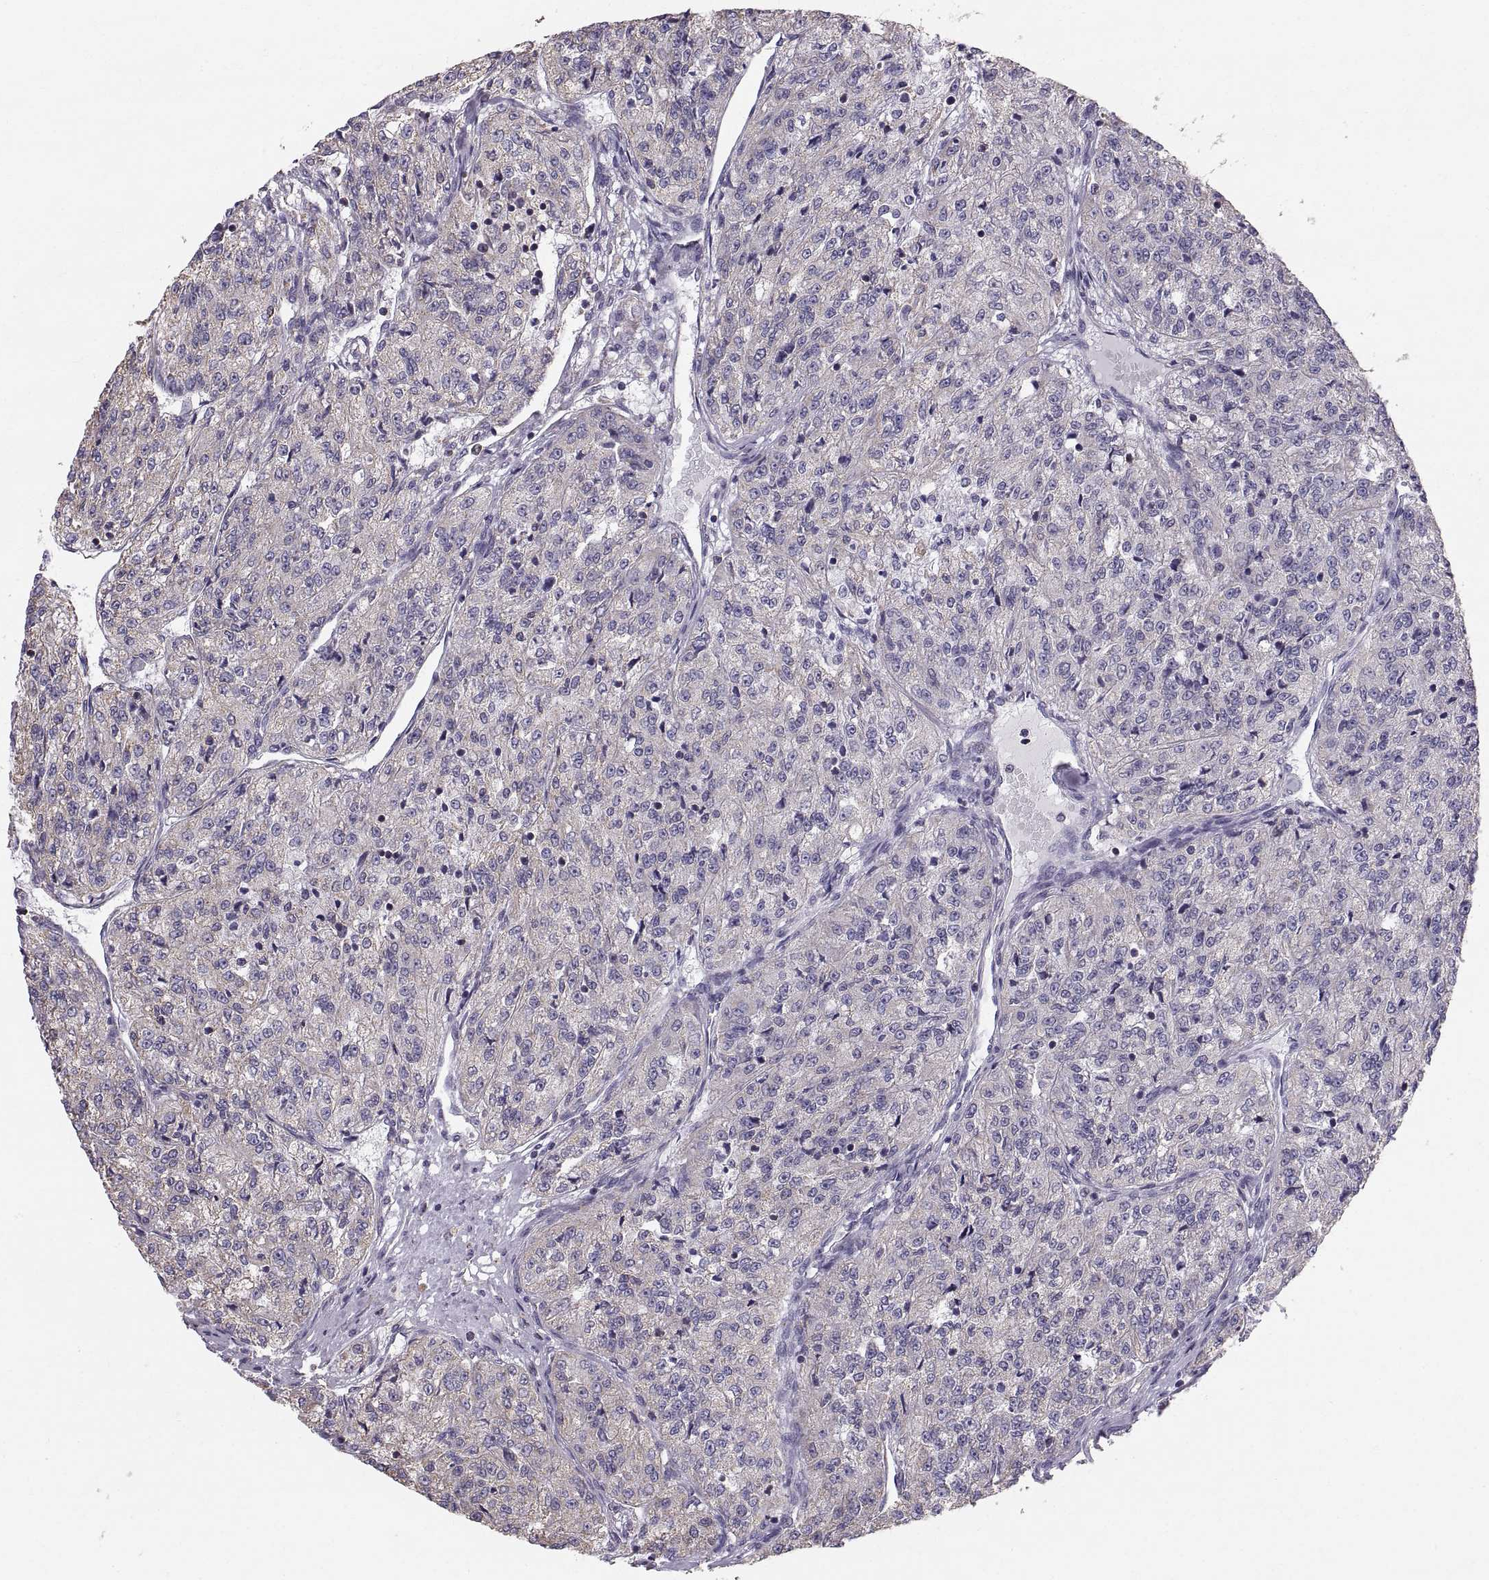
{"staining": {"intensity": "negative", "quantity": "none", "location": "none"}, "tissue": "renal cancer", "cell_type": "Tumor cells", "image_type": "cancer", "snomed": [{"axis": "morphology", "description": "Adenocarcinoma, NOS"}, {"axis": "topography", "description": "Kidney"}], "caption": "Micrograph shows no protein expression in tumor cells of renal cancer (adenocarcinoma) tissue.", "gene": "STMND1", "patient": {"sex": "female", "age": 63}}